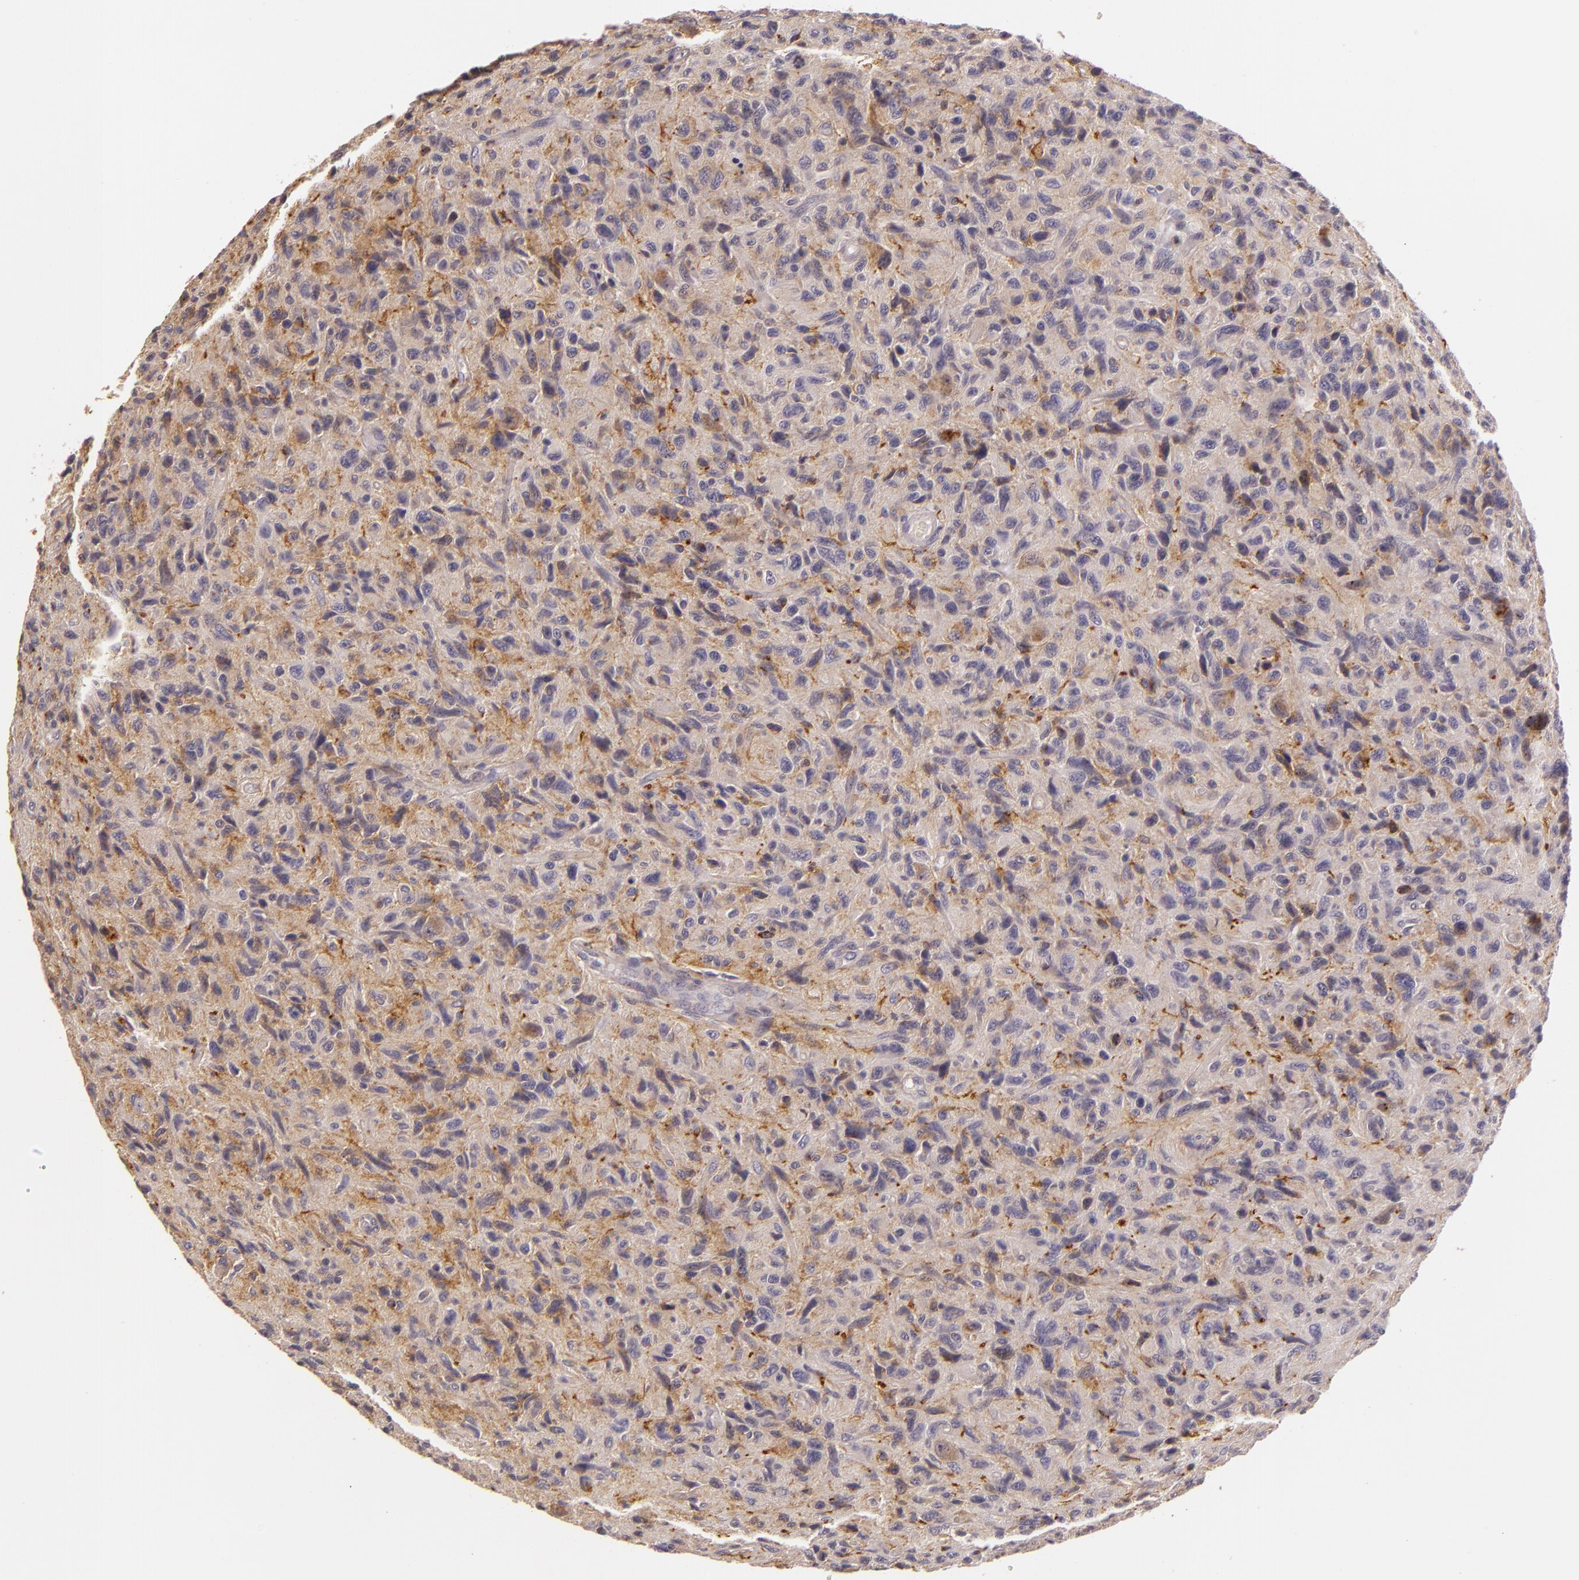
{"staining": {"intensity": "weak", "quantity": "<25%", "location": "cytoplasmic/membranous"}, "tissue": "glioma", "cell_type": "Tumor cells", "image_type": "cancer", "snomed": [{"axis": "morphology", "description": "Glioma, malignant, High grade"}, {"axis": "topography", "description": "Brain"}], "caption": "Malignant high-grade glioma was stained to show a protein in brown. There is no significant staining in tumor cells. (Brightfield microscopy of DAB IHC at high magnification).", "gene": "ARMH4", "patient": {"sex": "female", "age": 60}}